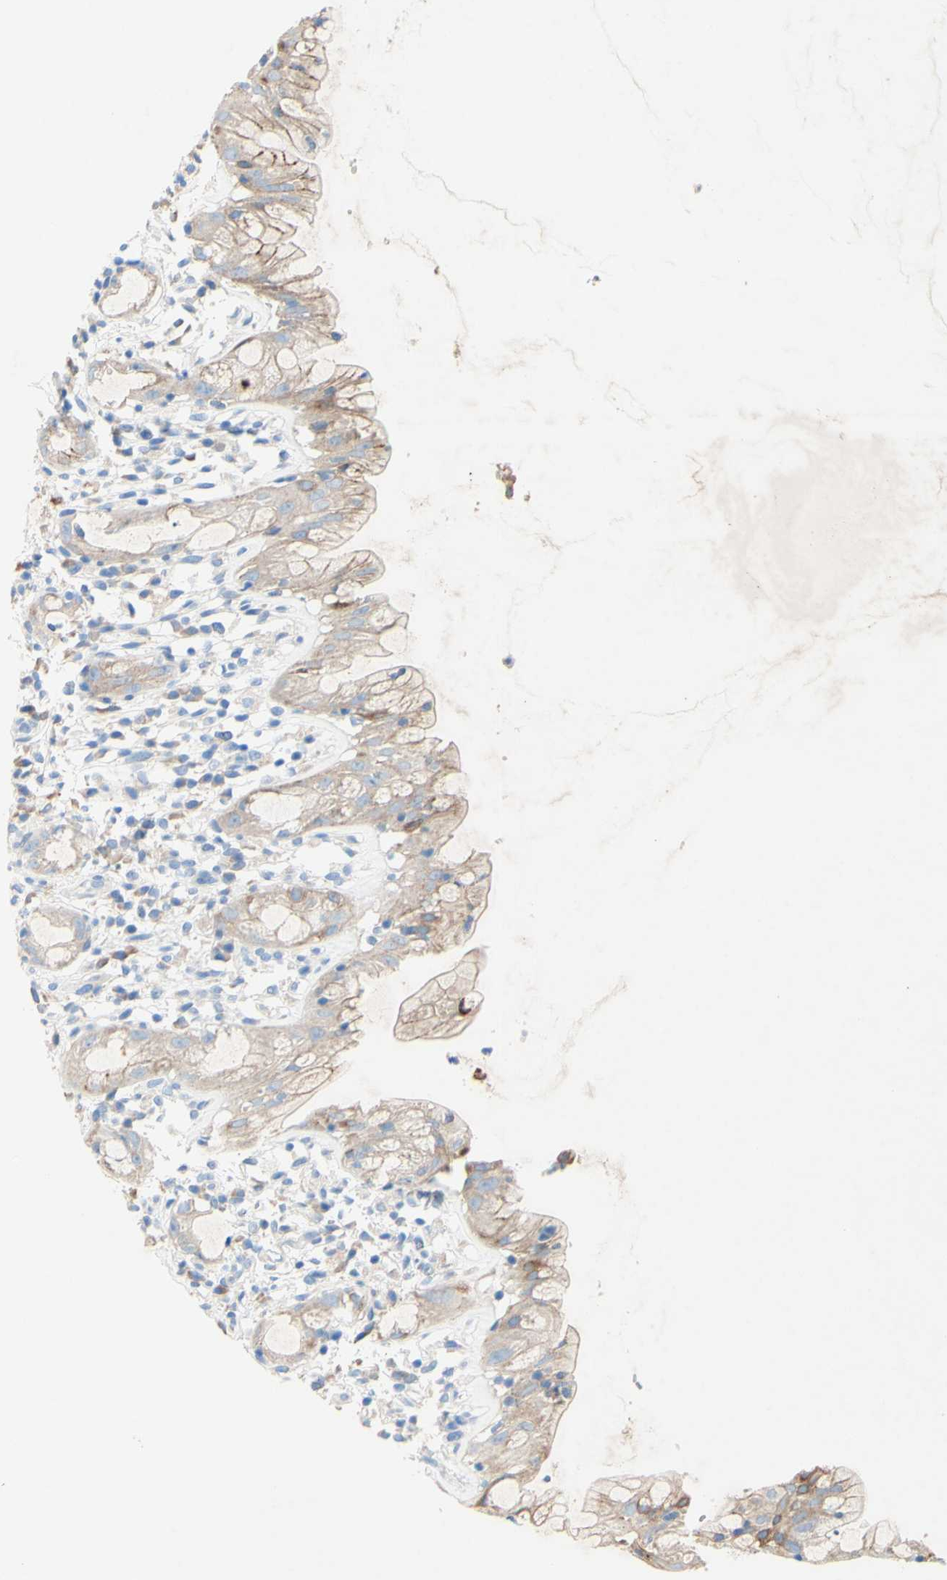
{"staining": {"intensity": "moderate", "quantity": "25%-75%", "location": "cytoplasmic/membranous"}, "tissue": "rectum", "cell_type": "Glandular cells", "image_type": "normal", "snomed": [{"axis": "morphology", "description": "Normal tissue, NOS"}, {"axis": "topography", "description": "Rectum"}], "caption": "An IHC image of unremarkable tissue is shown. Protein staining in brown shows moderate cytoplasmic/membranous positivity in rectum within glandular cells.", "gene": "TMIGD2", "patient": {"sex": "male", "age": 44}}